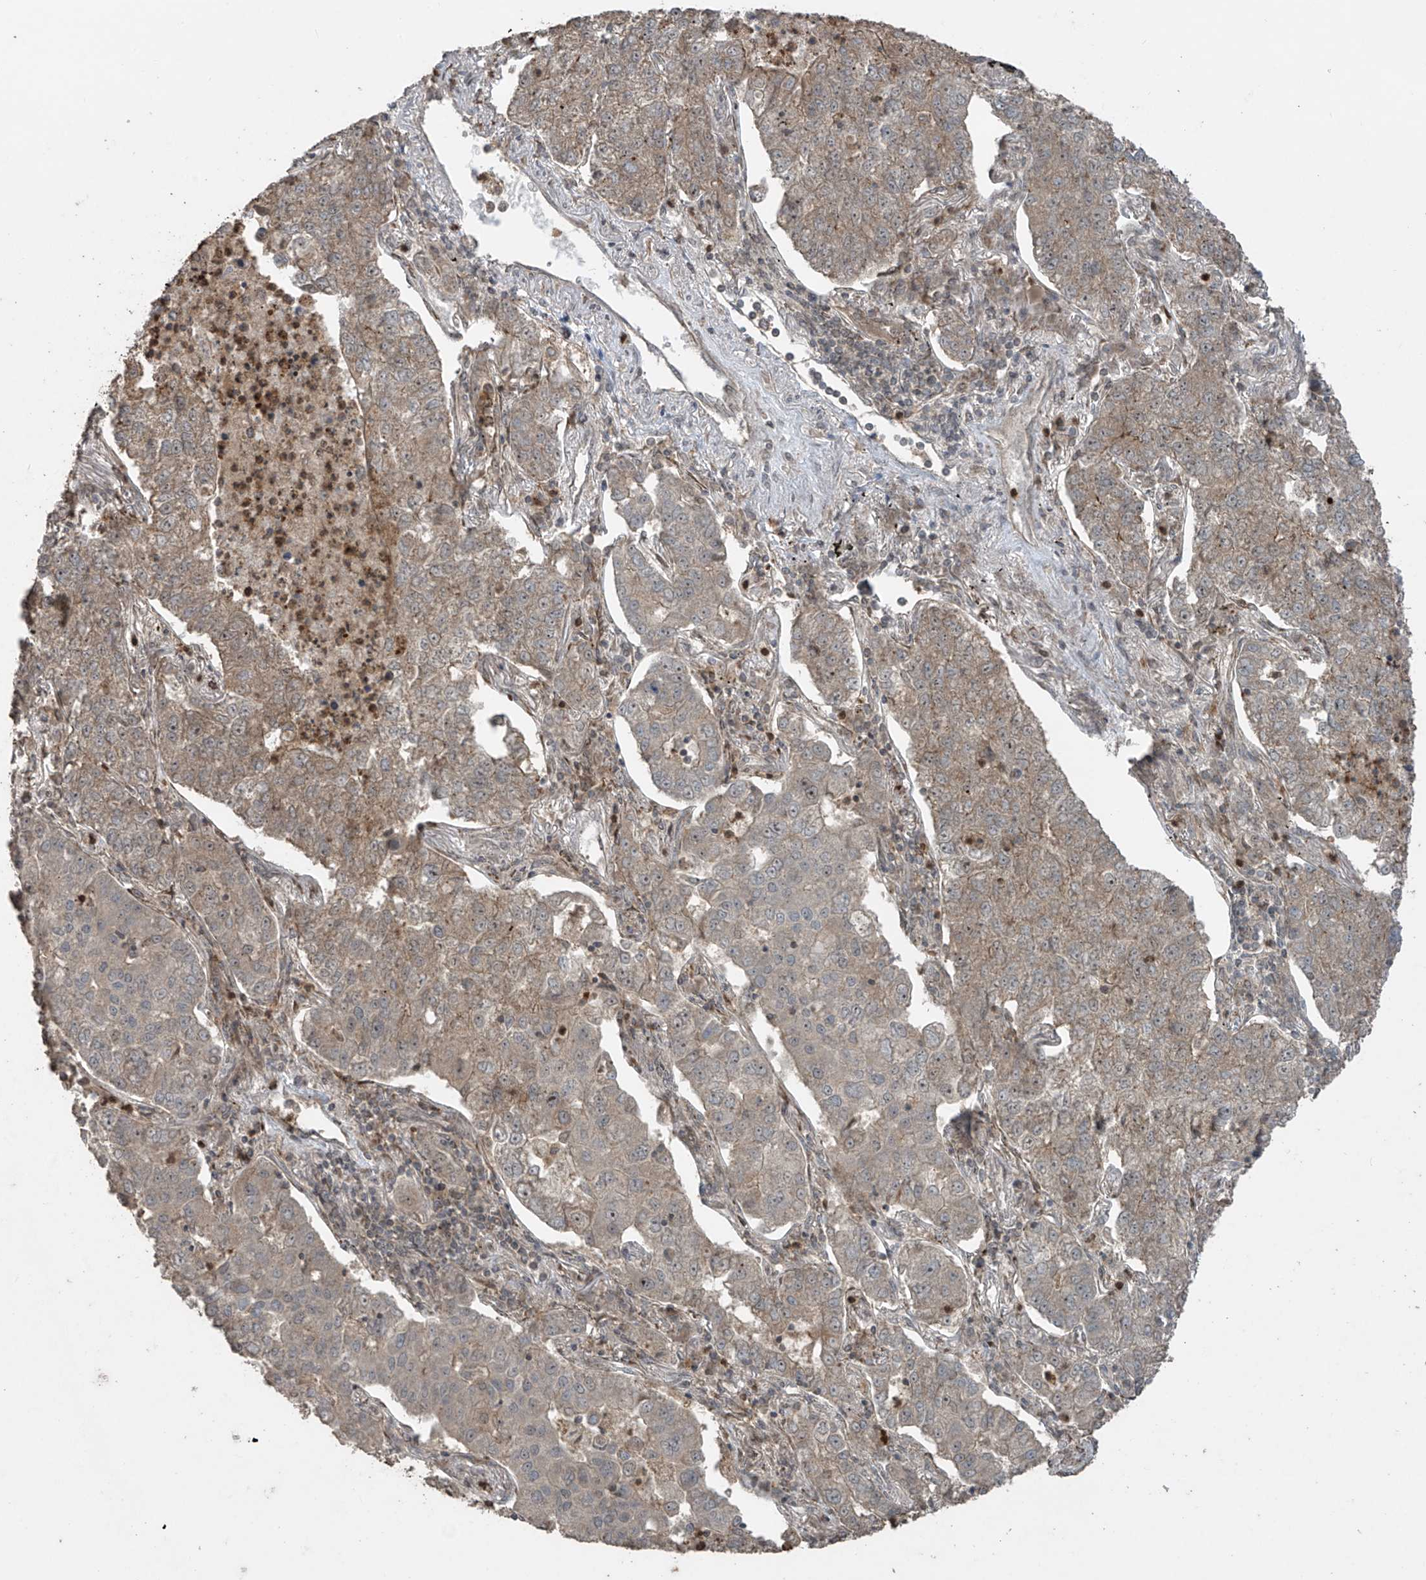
{"staining": {"intensity": "weak", "quantity": "<25%", "location": "cytoplasmic/membranous"}, "tissue": "lung cancer", "cell_type": "Tumor cells", "image_type": "cancer", "snomed": [{"axis": "morphology", "description": "Adenocarcinoma, NOS"}, {"axis": "topography", "description": "Lung"}], "caption": "Immunohistochemistry (IHC) of human lung cancer reveals no positivity in tumor cells.", "gene": "PGPEP1", "patient": {"sex": "male", "age": 49}}